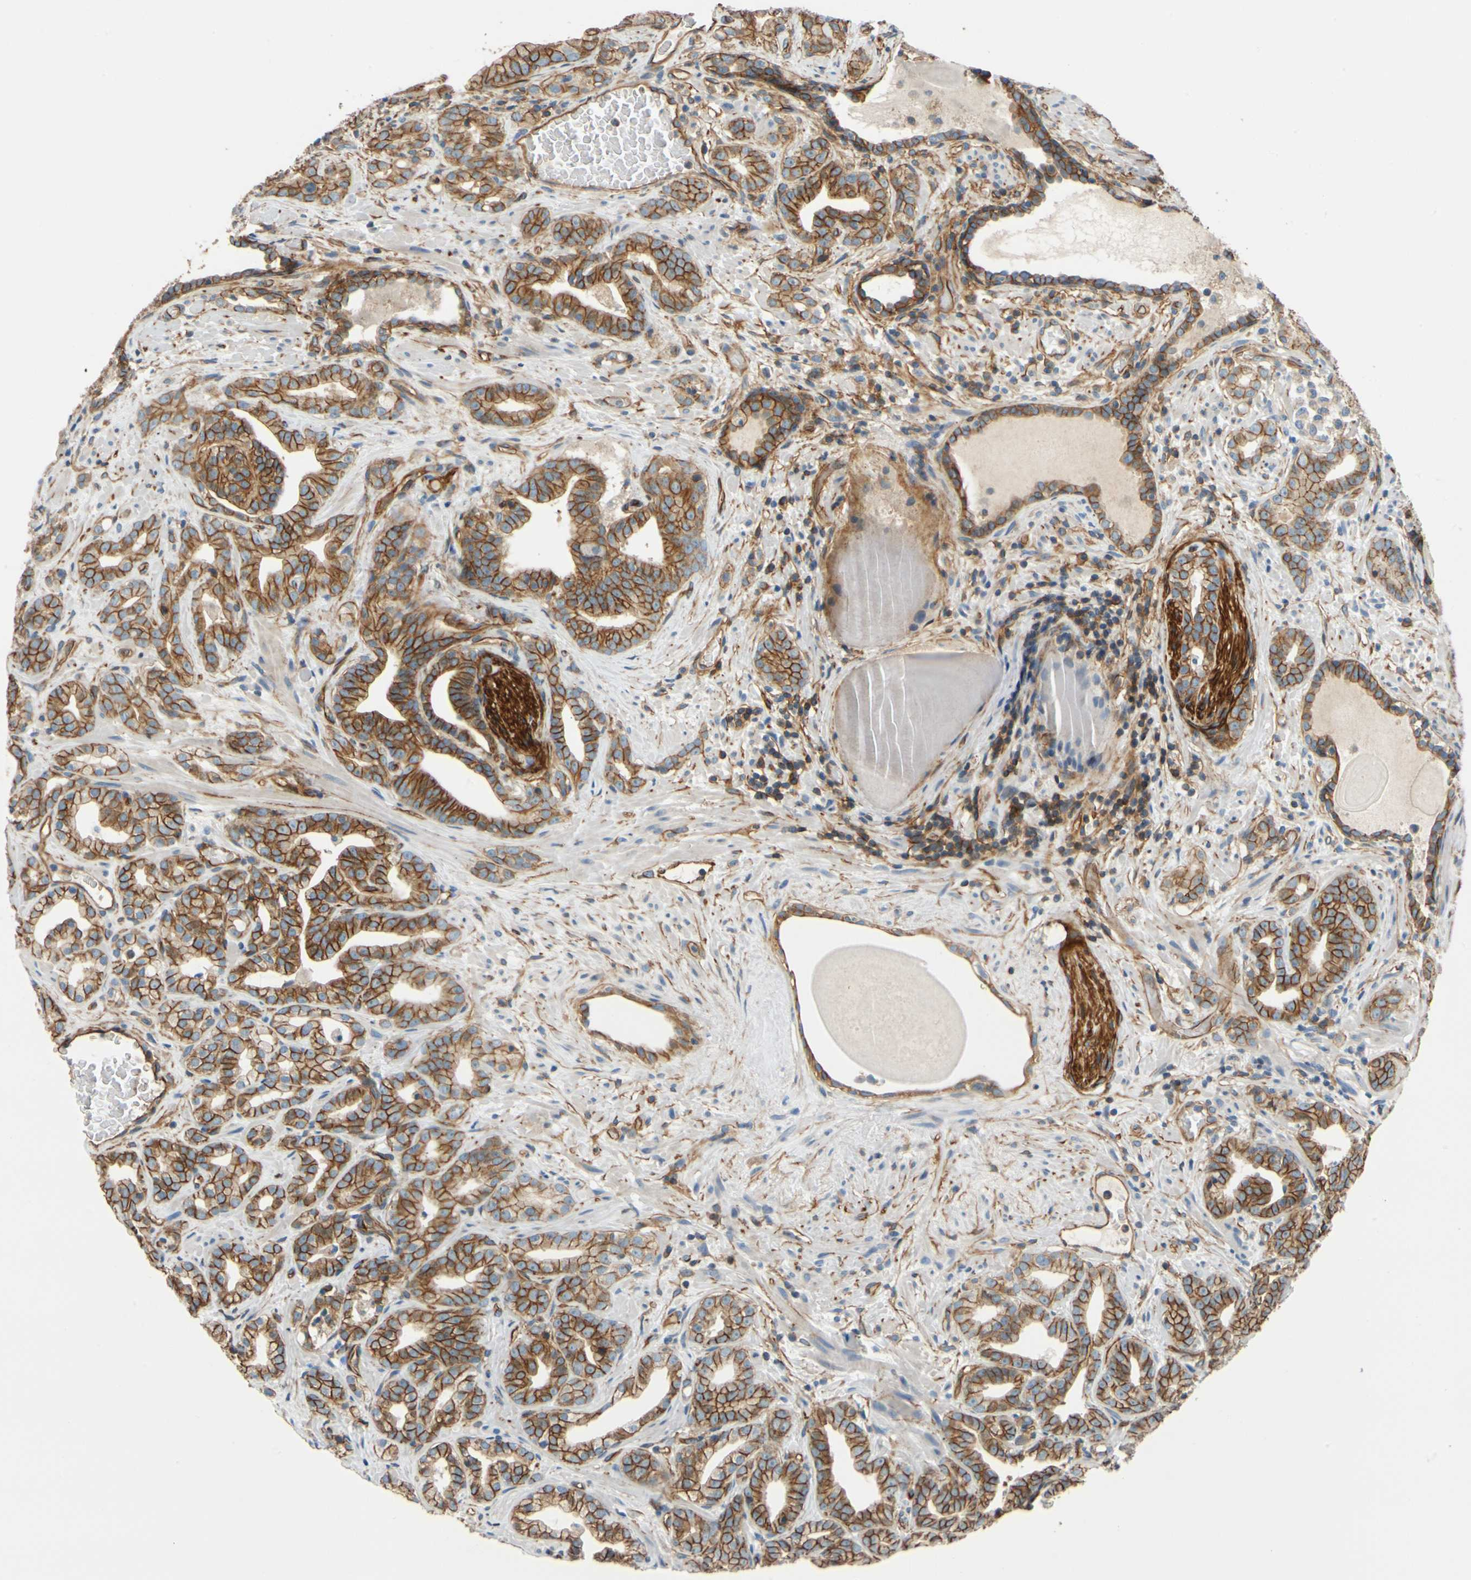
{"staining": {"intensity": "moderate", "quantity": ">75%", "location": "cytoplasmic/membranous"}, "tissue": "prostate cancer", "cell_type": "Tumor cells", "image_type": "cancer", "snomed": [{"axis": "morphology", "description": "Adenocarcinoma, Low grade"}, {"axis": "topography", "description": "Prostate"}], "caption": "A micrograph showing moderate cytoplasmic/membranous expression in approximately >75% of tumor cells in low-grade adenocarcinoma (prostate), as visualized by brown immunohistochemical staining.", "gene": "SPTAN1", "patient": {"sex": "male", "age": 63}}